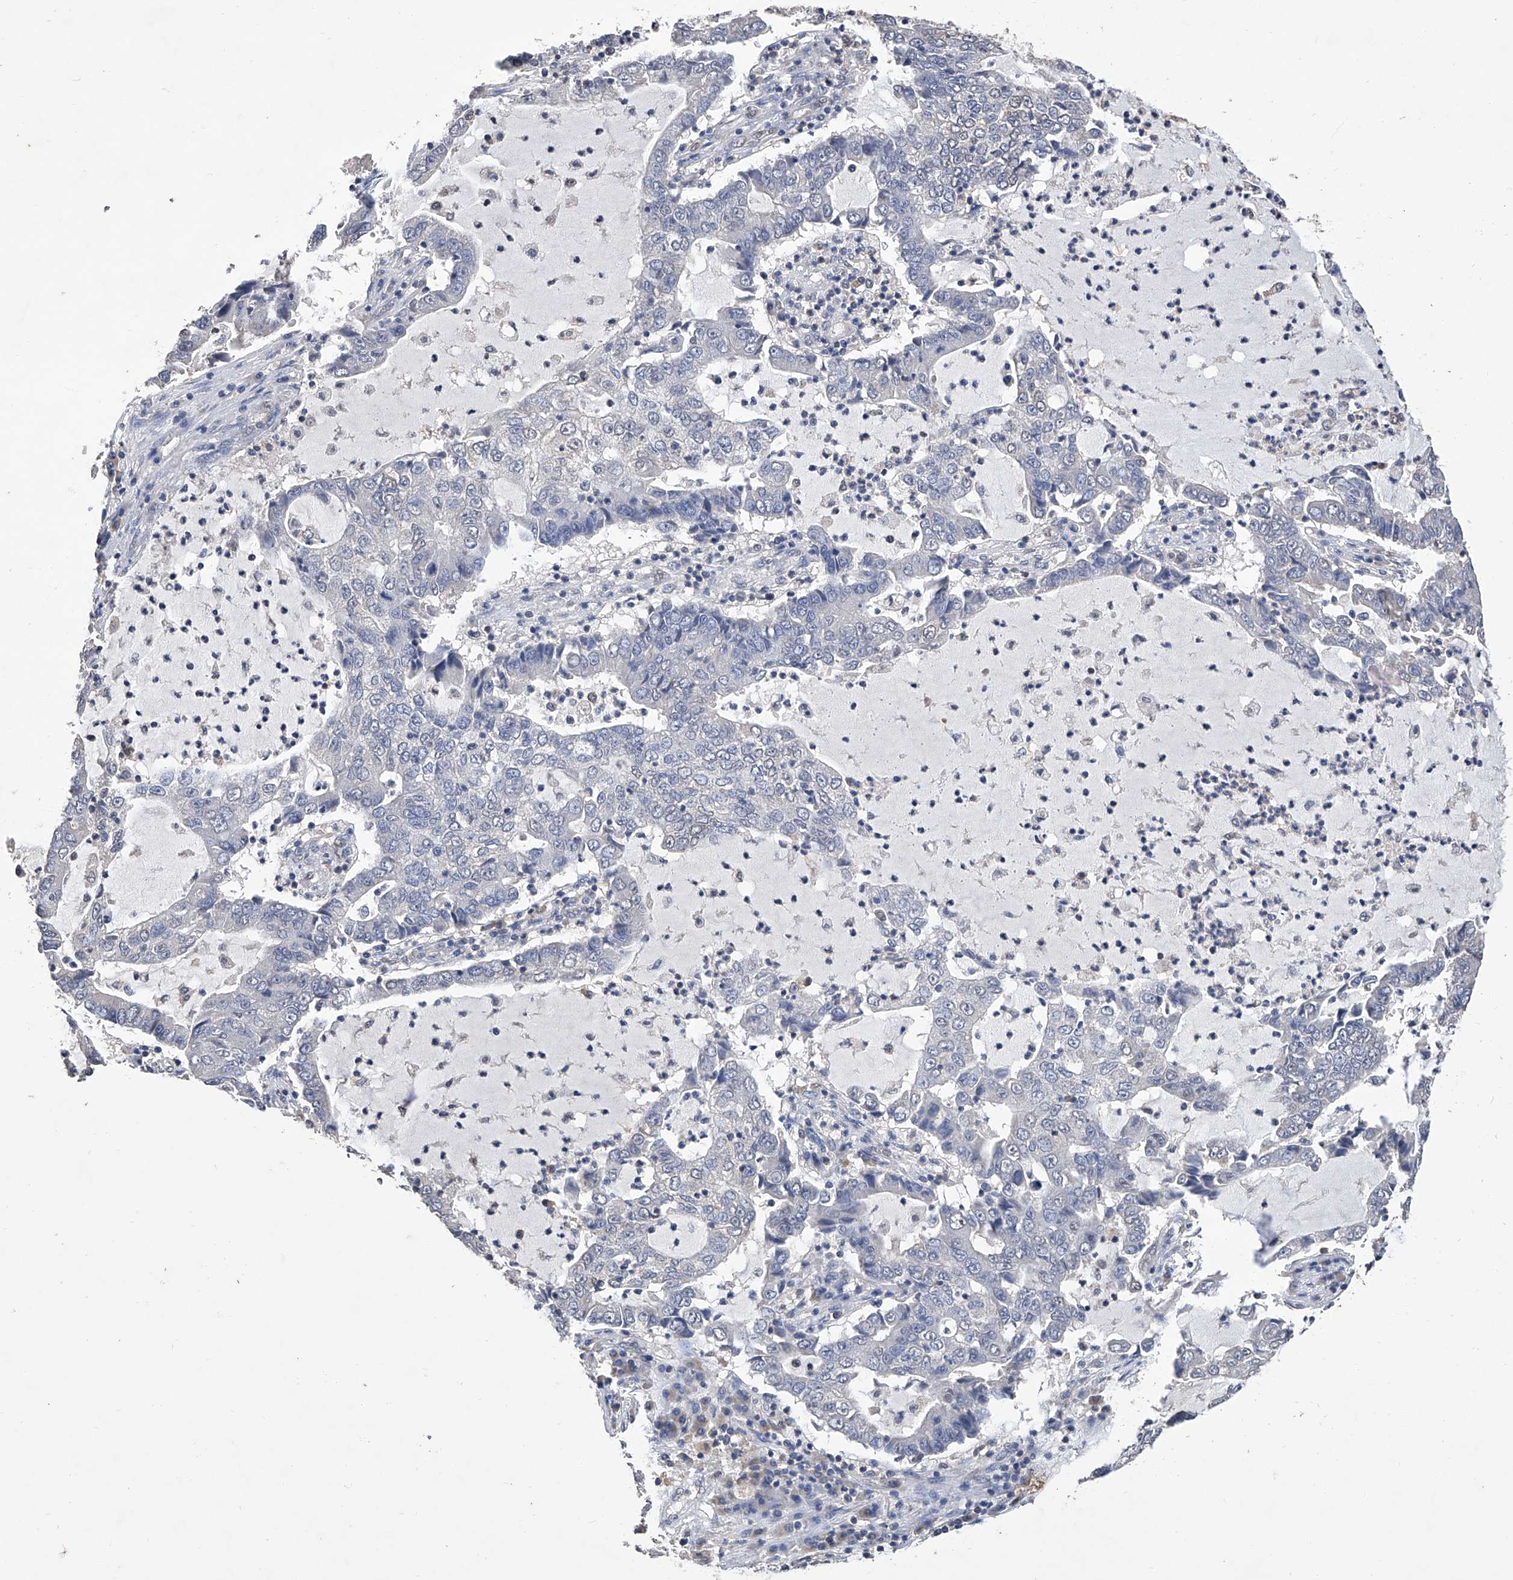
{"staining": {"intensity": "negative", "quantity": "none", "location": "none"}, "tissue": "lung cancer", "cell_type": "Tumor cells", "image_type": "cancer", "snomed": [{"axis": "morphology", "description": "Adenocarcinoma, NOS"}, {"axis": "topography", "description": "Lung"}], "caption": "A histopathology image of adenocarcinoma (lung) stained for a protein reveals no brown staining in tumor cells. (DAB immunohistochemistry visualized using brightfield microscopy, high magnification).", "gene": "GPT", "patient": {"sex": "female", "age": 51}}